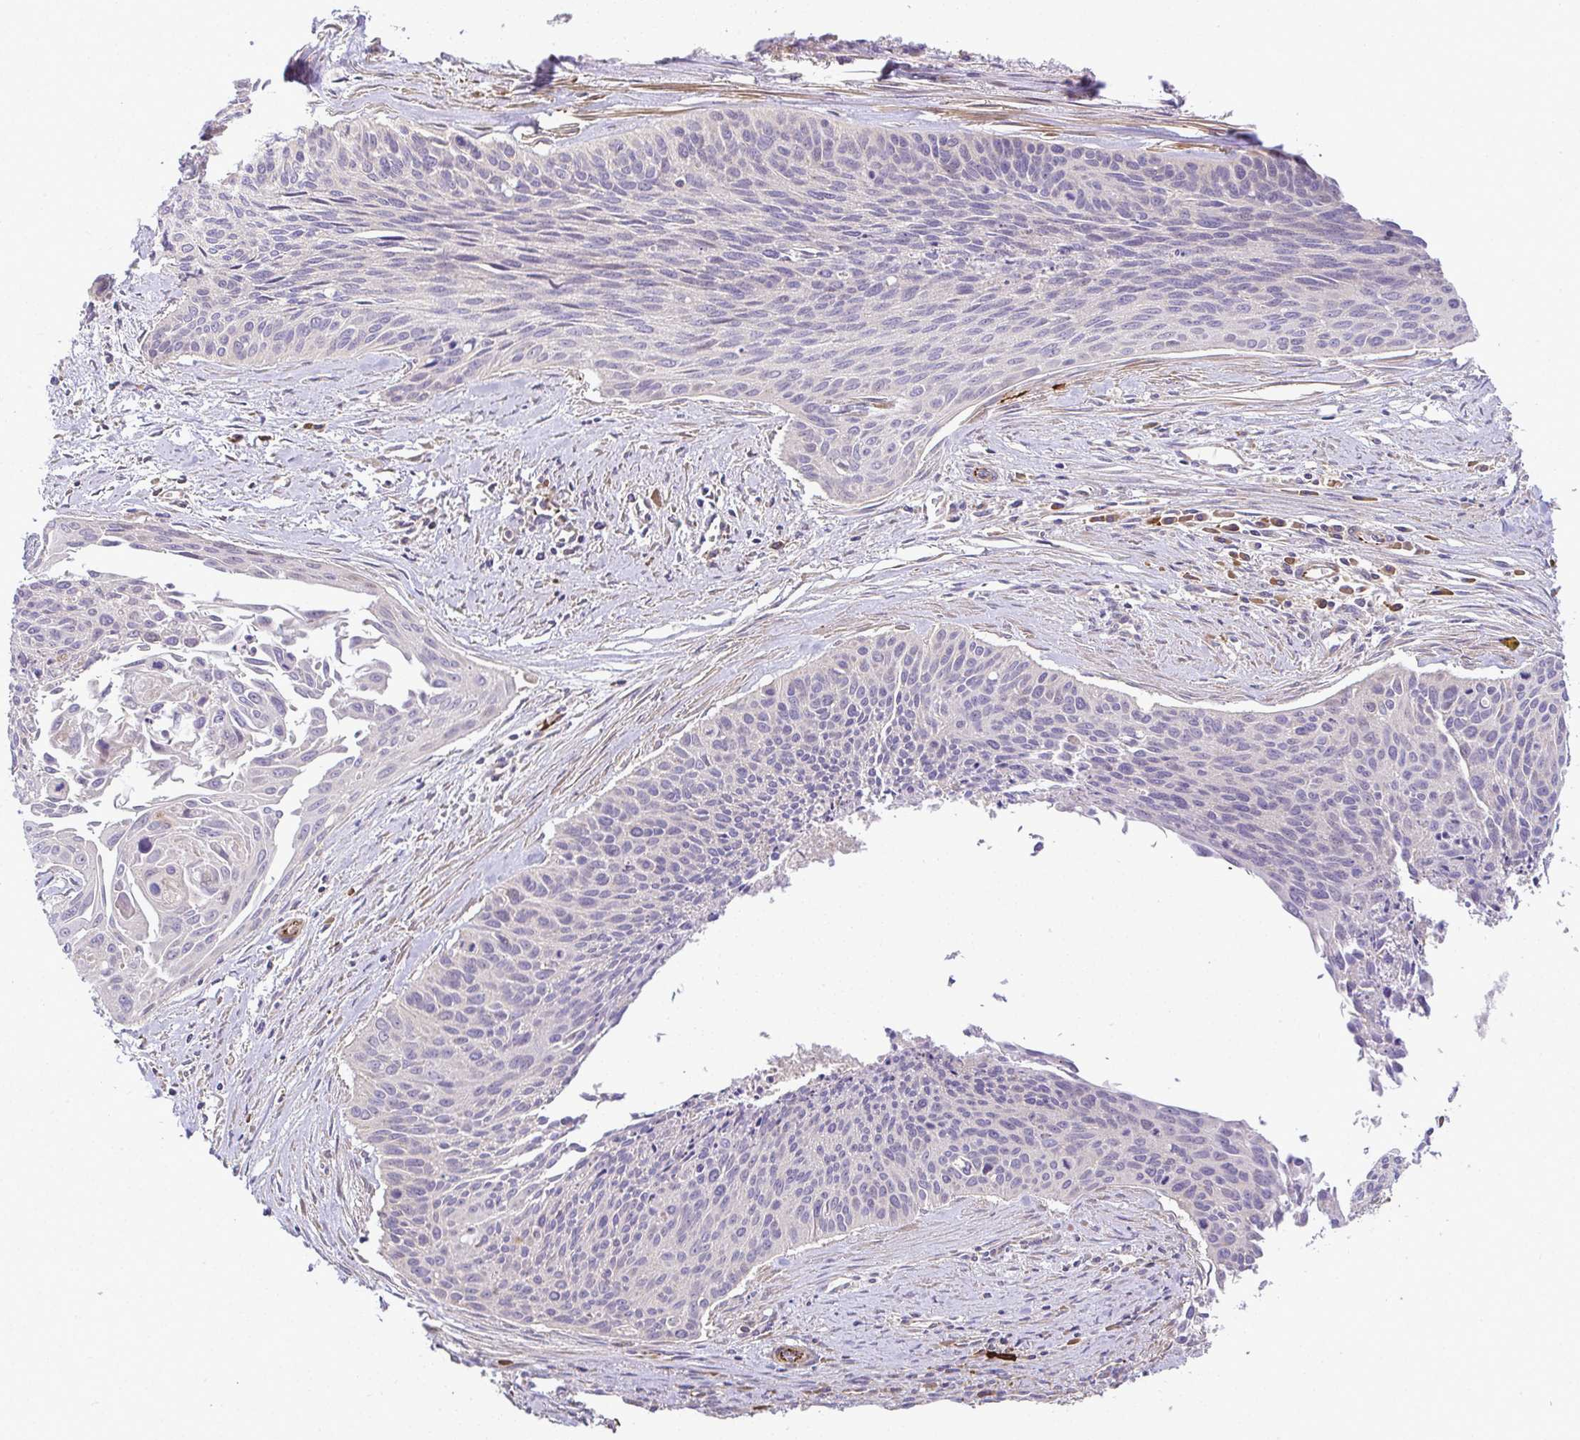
{"staining": {"intensity": "negative", "quantity": "none", "location": "none"}, "tissue": "cervical cancer", "cell_type": "Tumor cells", "image_type": "cancer", "snomed": [{"axis": "morphology", "description": "Squamous cell carcinoma, NOS"}, {"axis": "topography", "description": "Cervix"}], "caption": "An IHC image of cervical squamous cell carcinoma is shown. There is no staining in tumor cells of cervical squamous cell carcinoma. (Brightfield microscopy of DAB immunohistochemistry at high magnification).", "gene": "GRID2", "patient": {"sex": "female", "age": 55}}